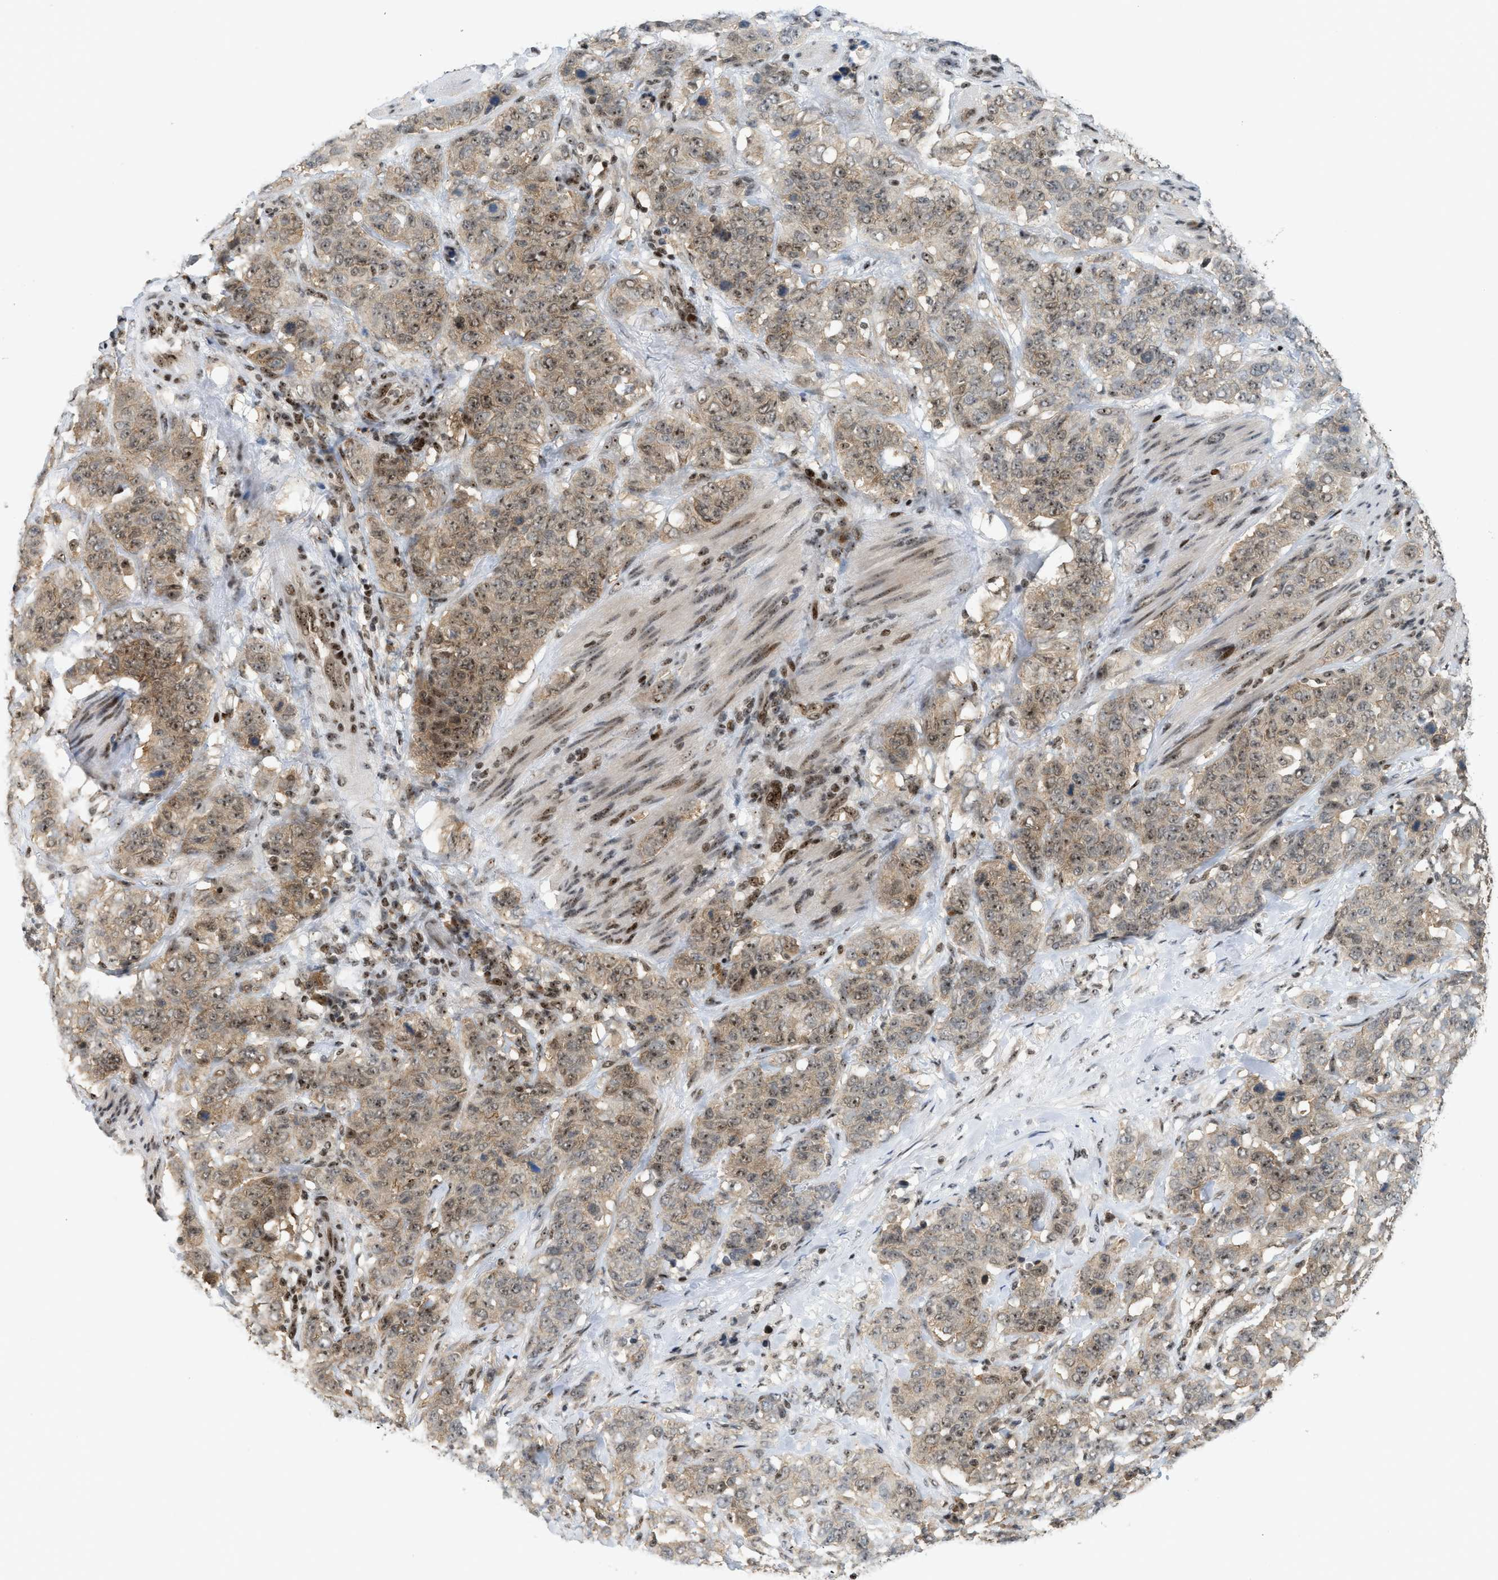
{"staining": {"intensity": "moderate", "quantity": ">75%", "location": "cytoplasmic/membranous,nuclear"}, "tissue": "stomach cancer", "cell_type": "Tumor cells", "image_type": "cancer", "snomed": [{"axis": "morphology", "description": "Adenocarcinoma, NOS"}, {"axis": "topography", "description": "Stomach"}], "caption": "This histopathology image displays immunohistochemistry (IHC) staining of stomach cancer (adenocarcinoma), with medium moderate cytoplasmic/membranous and nuclear expression in approximately >75% of tumor cells.", "gene": "ZNF22", "patient": {"sex": "male", "age": 48}}